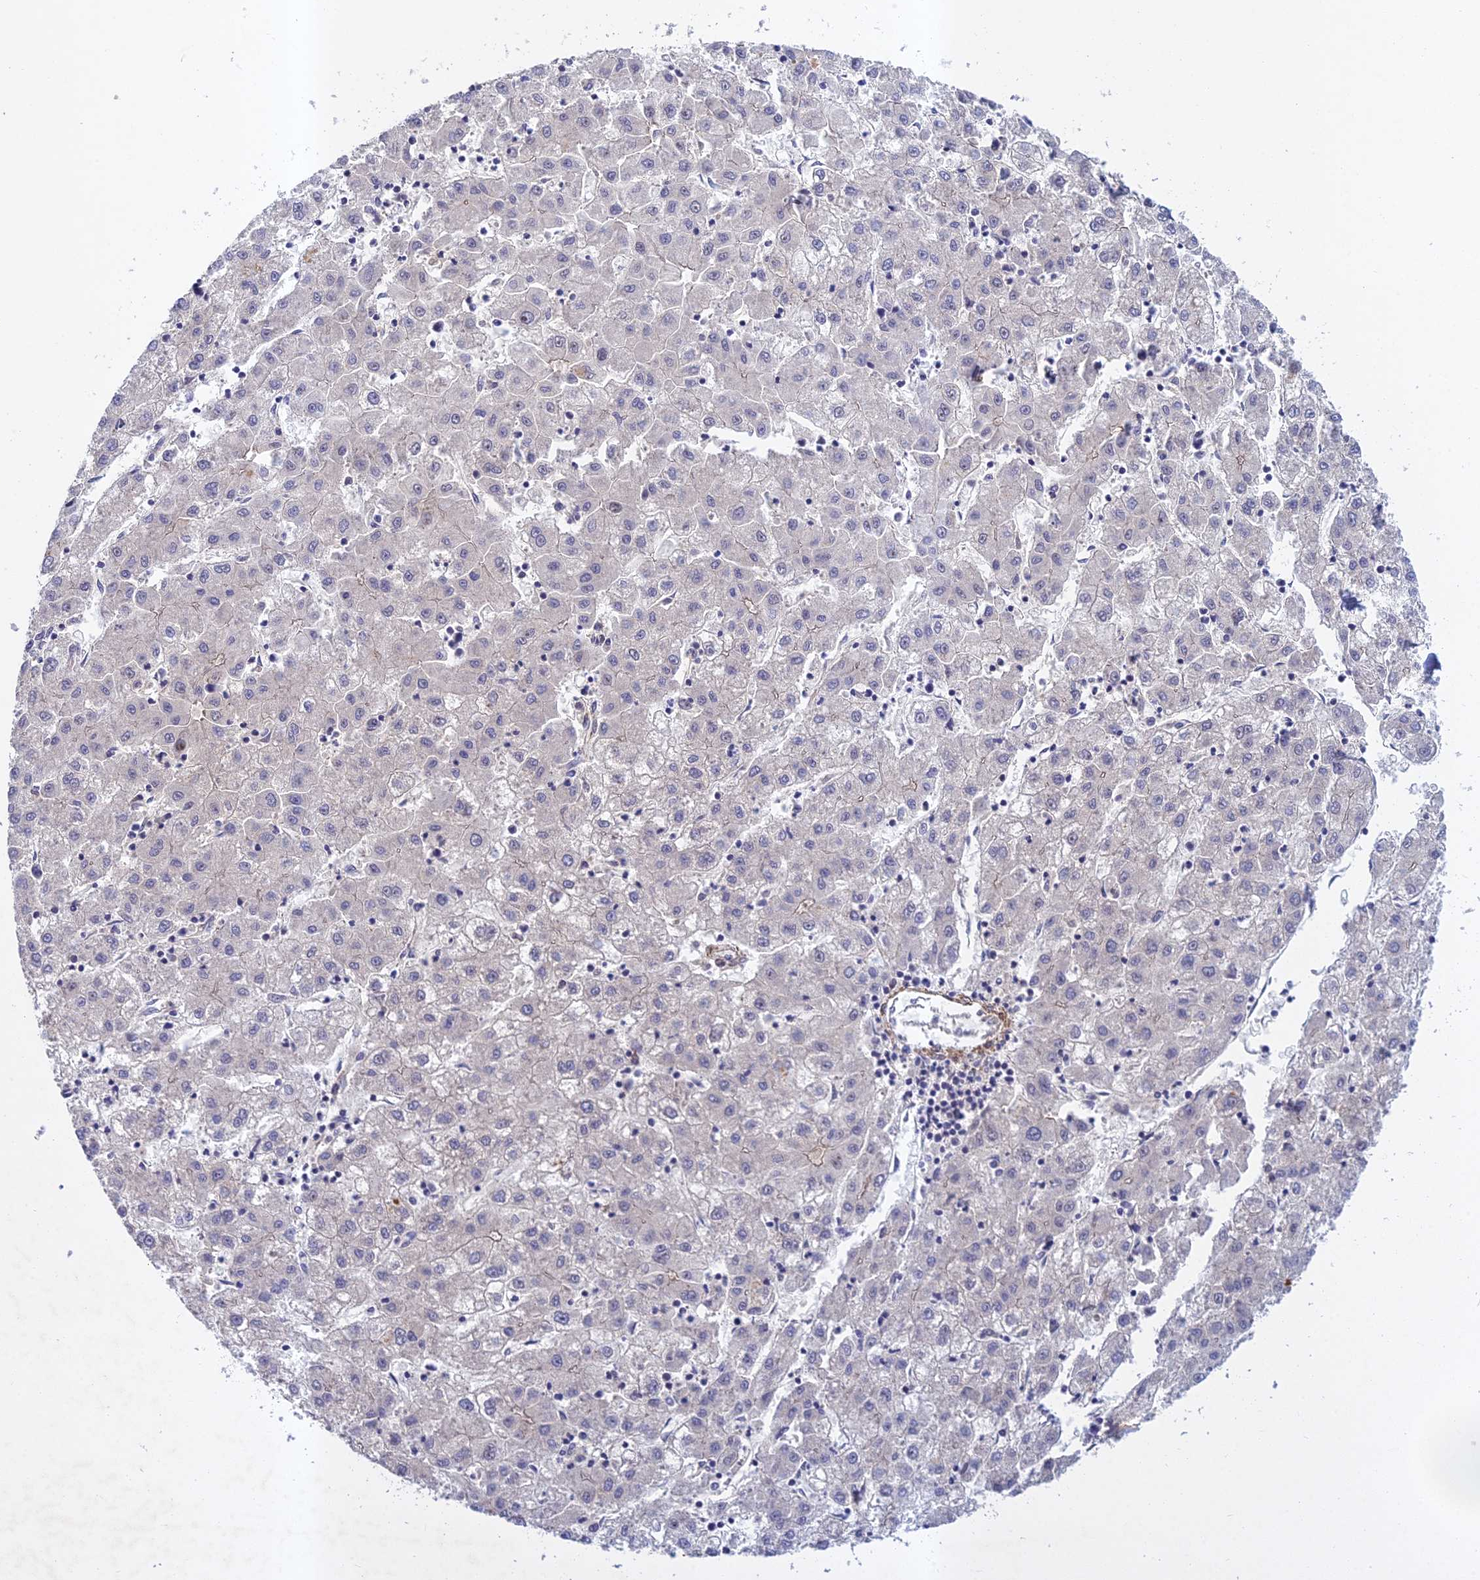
{"staining": {"intensity": "negative", "quantity": "none", "location": "none"}, "tissue": "liver cancer", "cell_type": "Tumor cells", "image_type": "cancer", "snomed": [{"axis": "morphology", "description": "Carcinoma, Hepatocellular, NOS"}, {"axis": "topography", "description": "Liver"}], "caption": "The immunohistochemistry (IHC) photomicrograph has no significant positivity in tumor cells of liver cancer tissue. (DAB (3,3'-diaminobenzidine) immunohistochemistry visualized using brightfield microscopy, high magnification).", "gene": "RALGAPA2", "patient": {"sex": "male", "age": 72}}